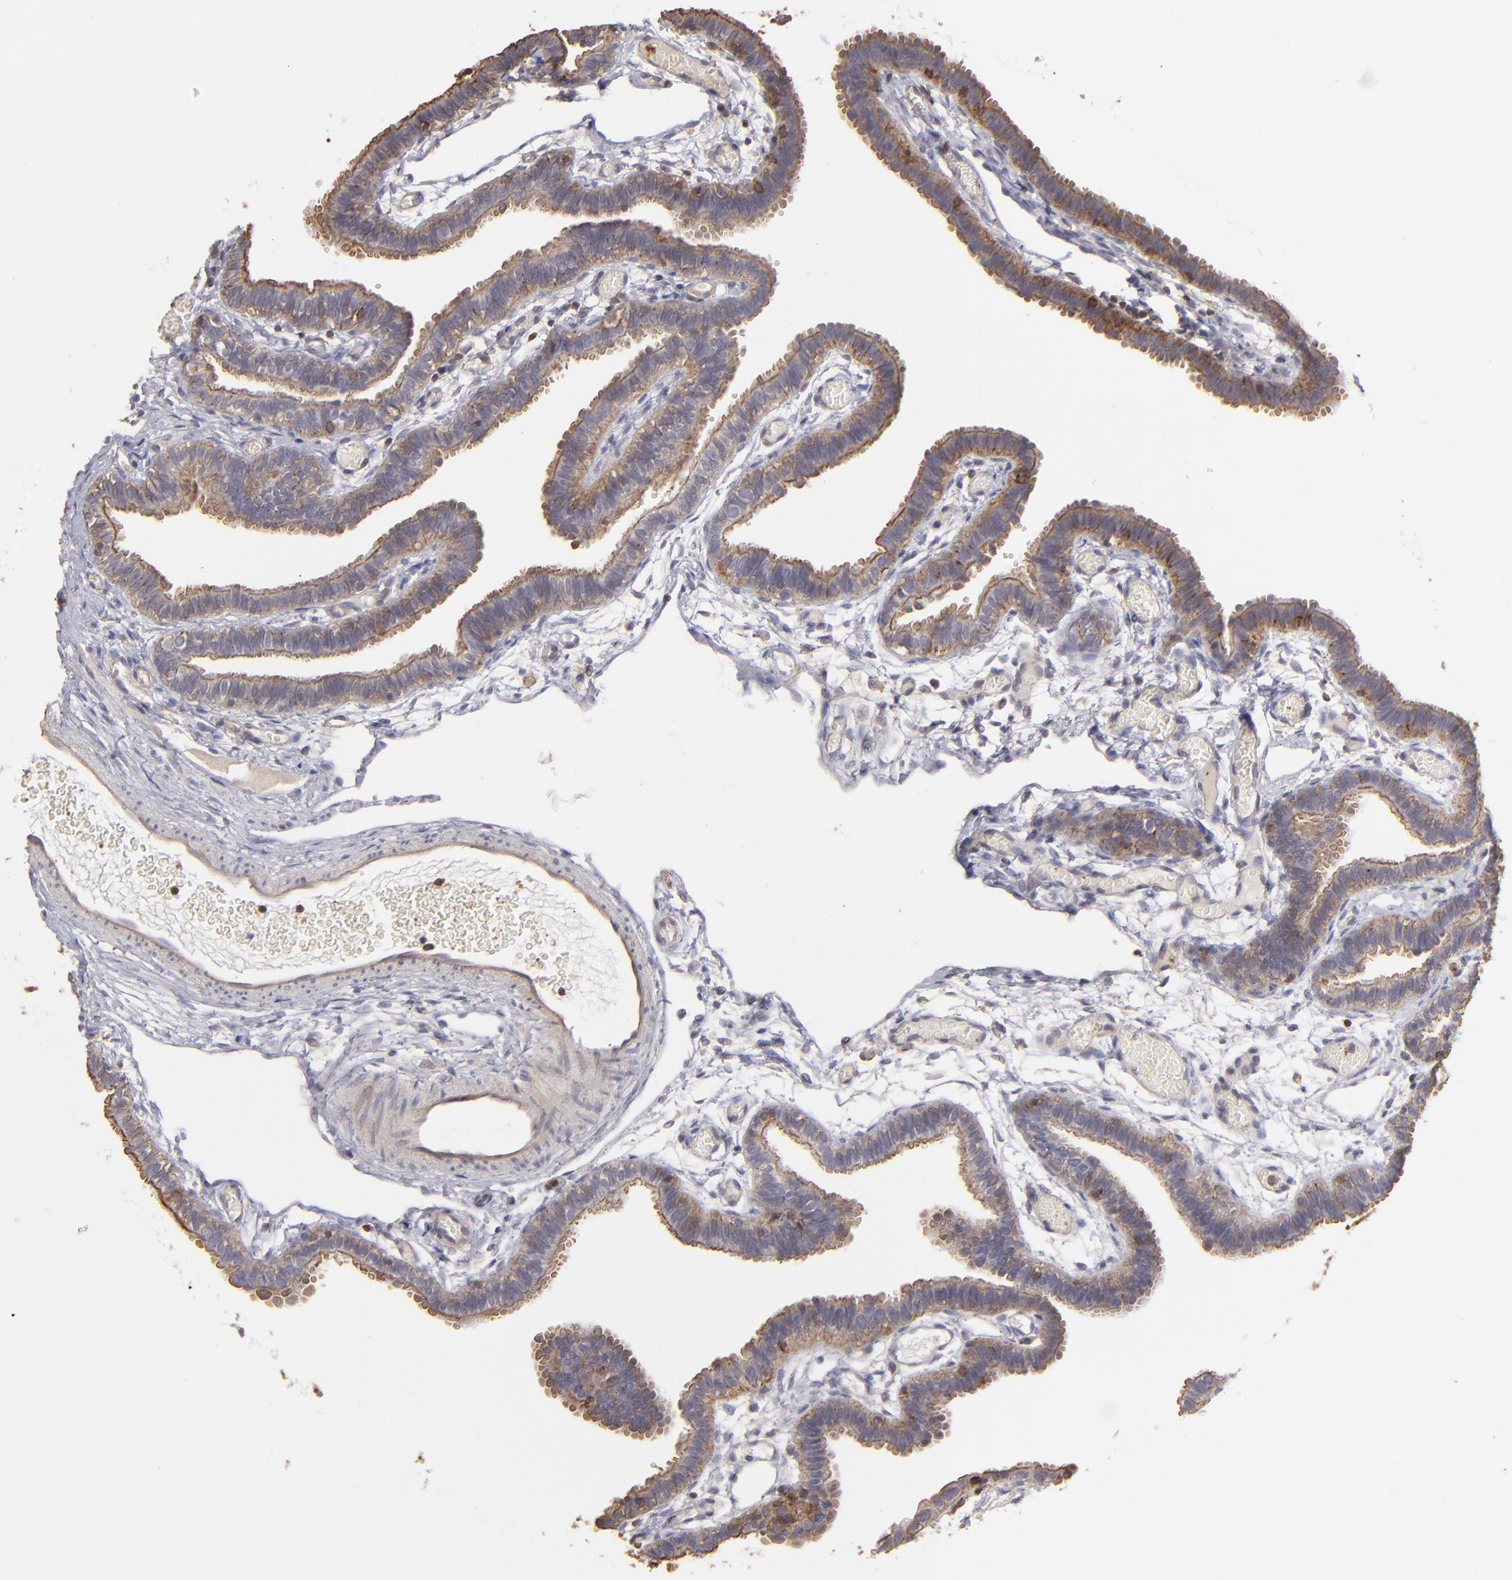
{"staining": {"intensity": "weak", "quantity": ">75%", "location": "cytoplasmic/membranous"}, "tissue": "fallopian tube", "cell_type": "Glandular cells", "image_type": "normal", "snomed": [{"axis": "morphology", "description": "Normal tissue, NOS"}, {"axis": "topography", "description": "Fallopian tube"}], "caption": "IHC histopathology image of normal fallopian tube: fallopian tube stained using immunohistochemistry shows low levels of weak protein expression localized specifically in the cytoplasmic/membranous of glandular cells, appearing as a cytoplasmic/membranous brown color.", "gene": "ACTB", "patient": {"sex": "female", "age": 29}}